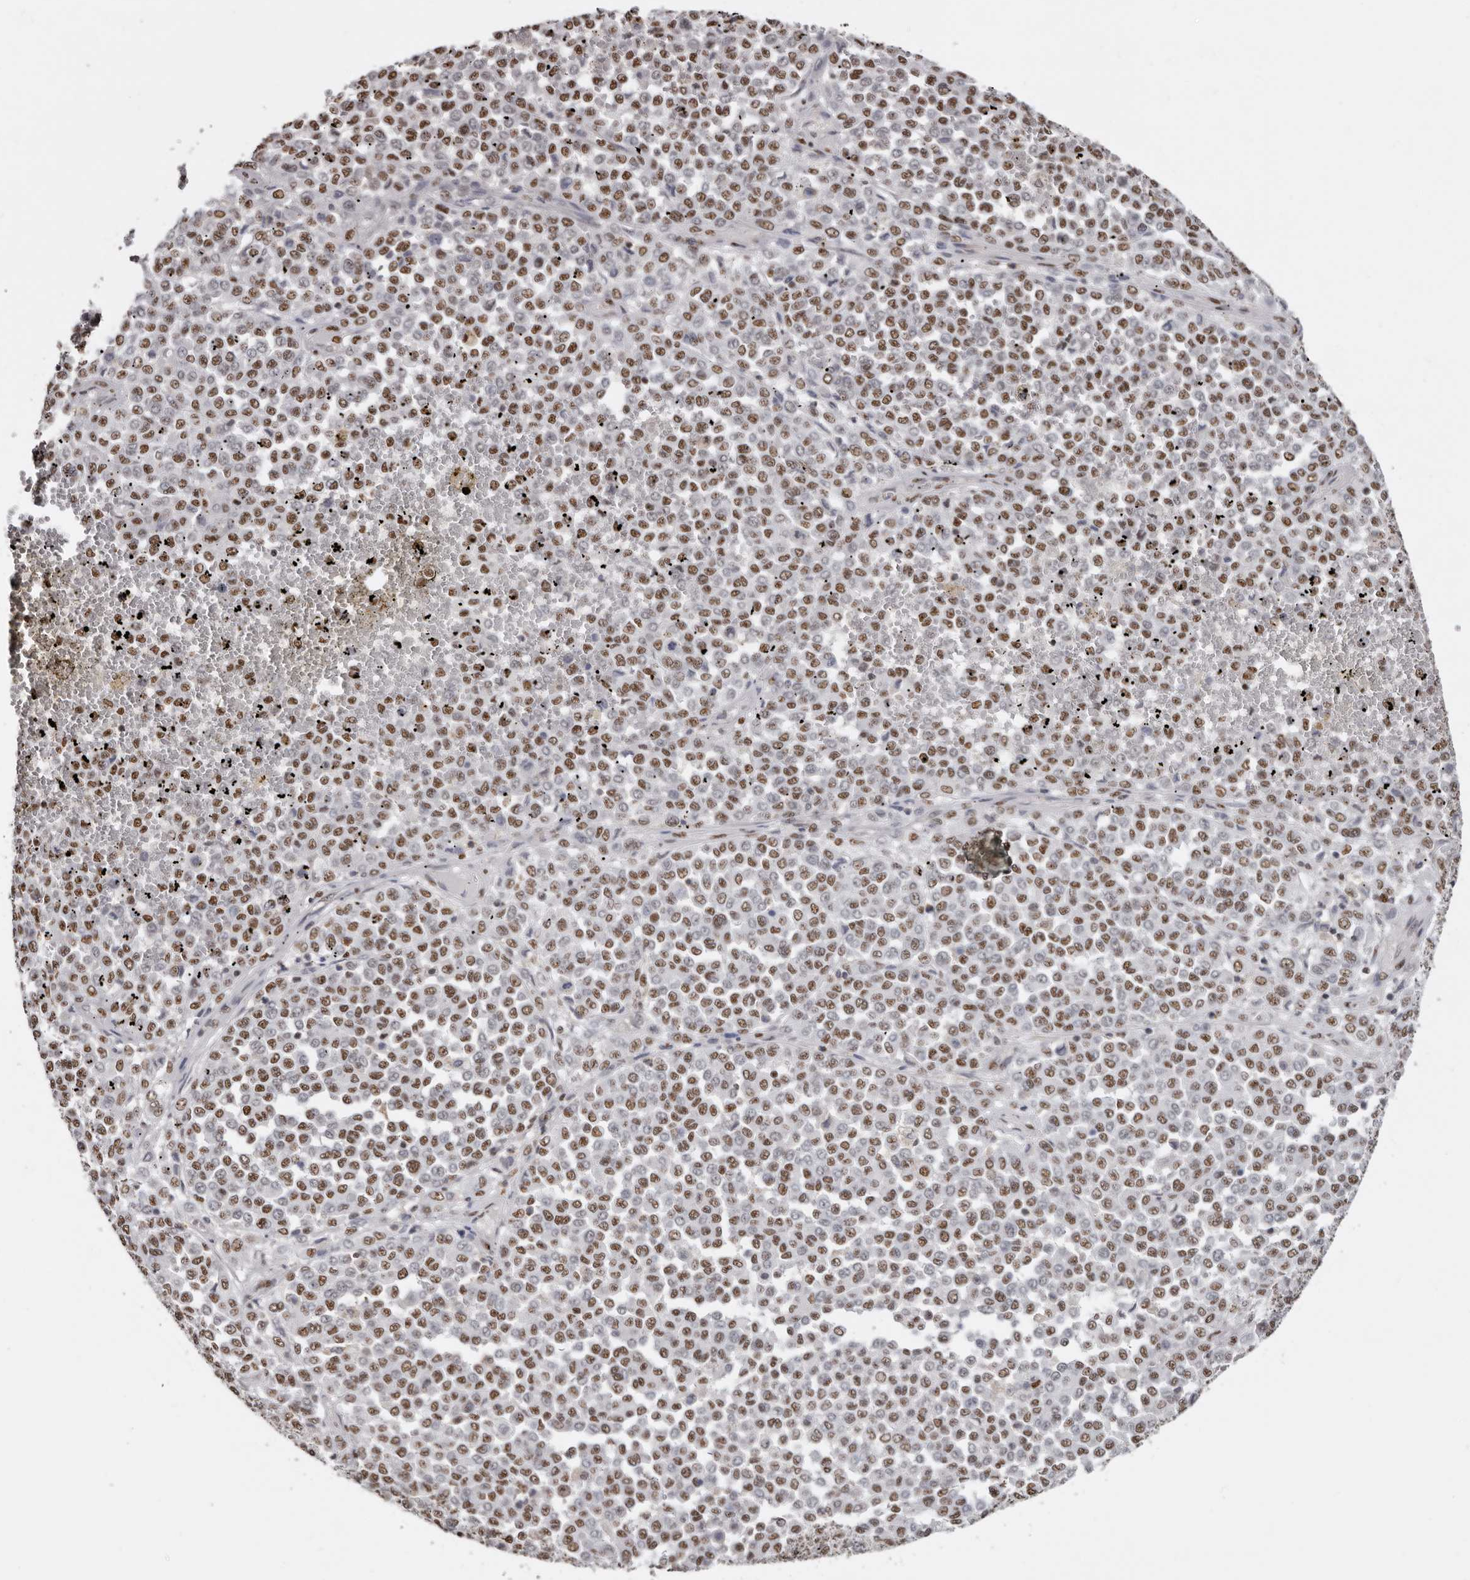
{"staining": {"intensity": "moderate", "quantity": ">75%", "location": "nuclear"}, "tissue": "melanoma", "cell_type": "Tumor cells", "image_type": "cancer", "snomed": [{"axis": "morphology", "description": "Malignant melanoma, Metastatic site"}, {"axis": "topography", "description": "Pancreas"}], "caption": "Moderate nuclear expression for a protein is appreciated in about >75% of tumor cells of melanoma using immunohistochemistry.", "gene": "SCAF4", "patient": {"sex": "female", "age": 30}}